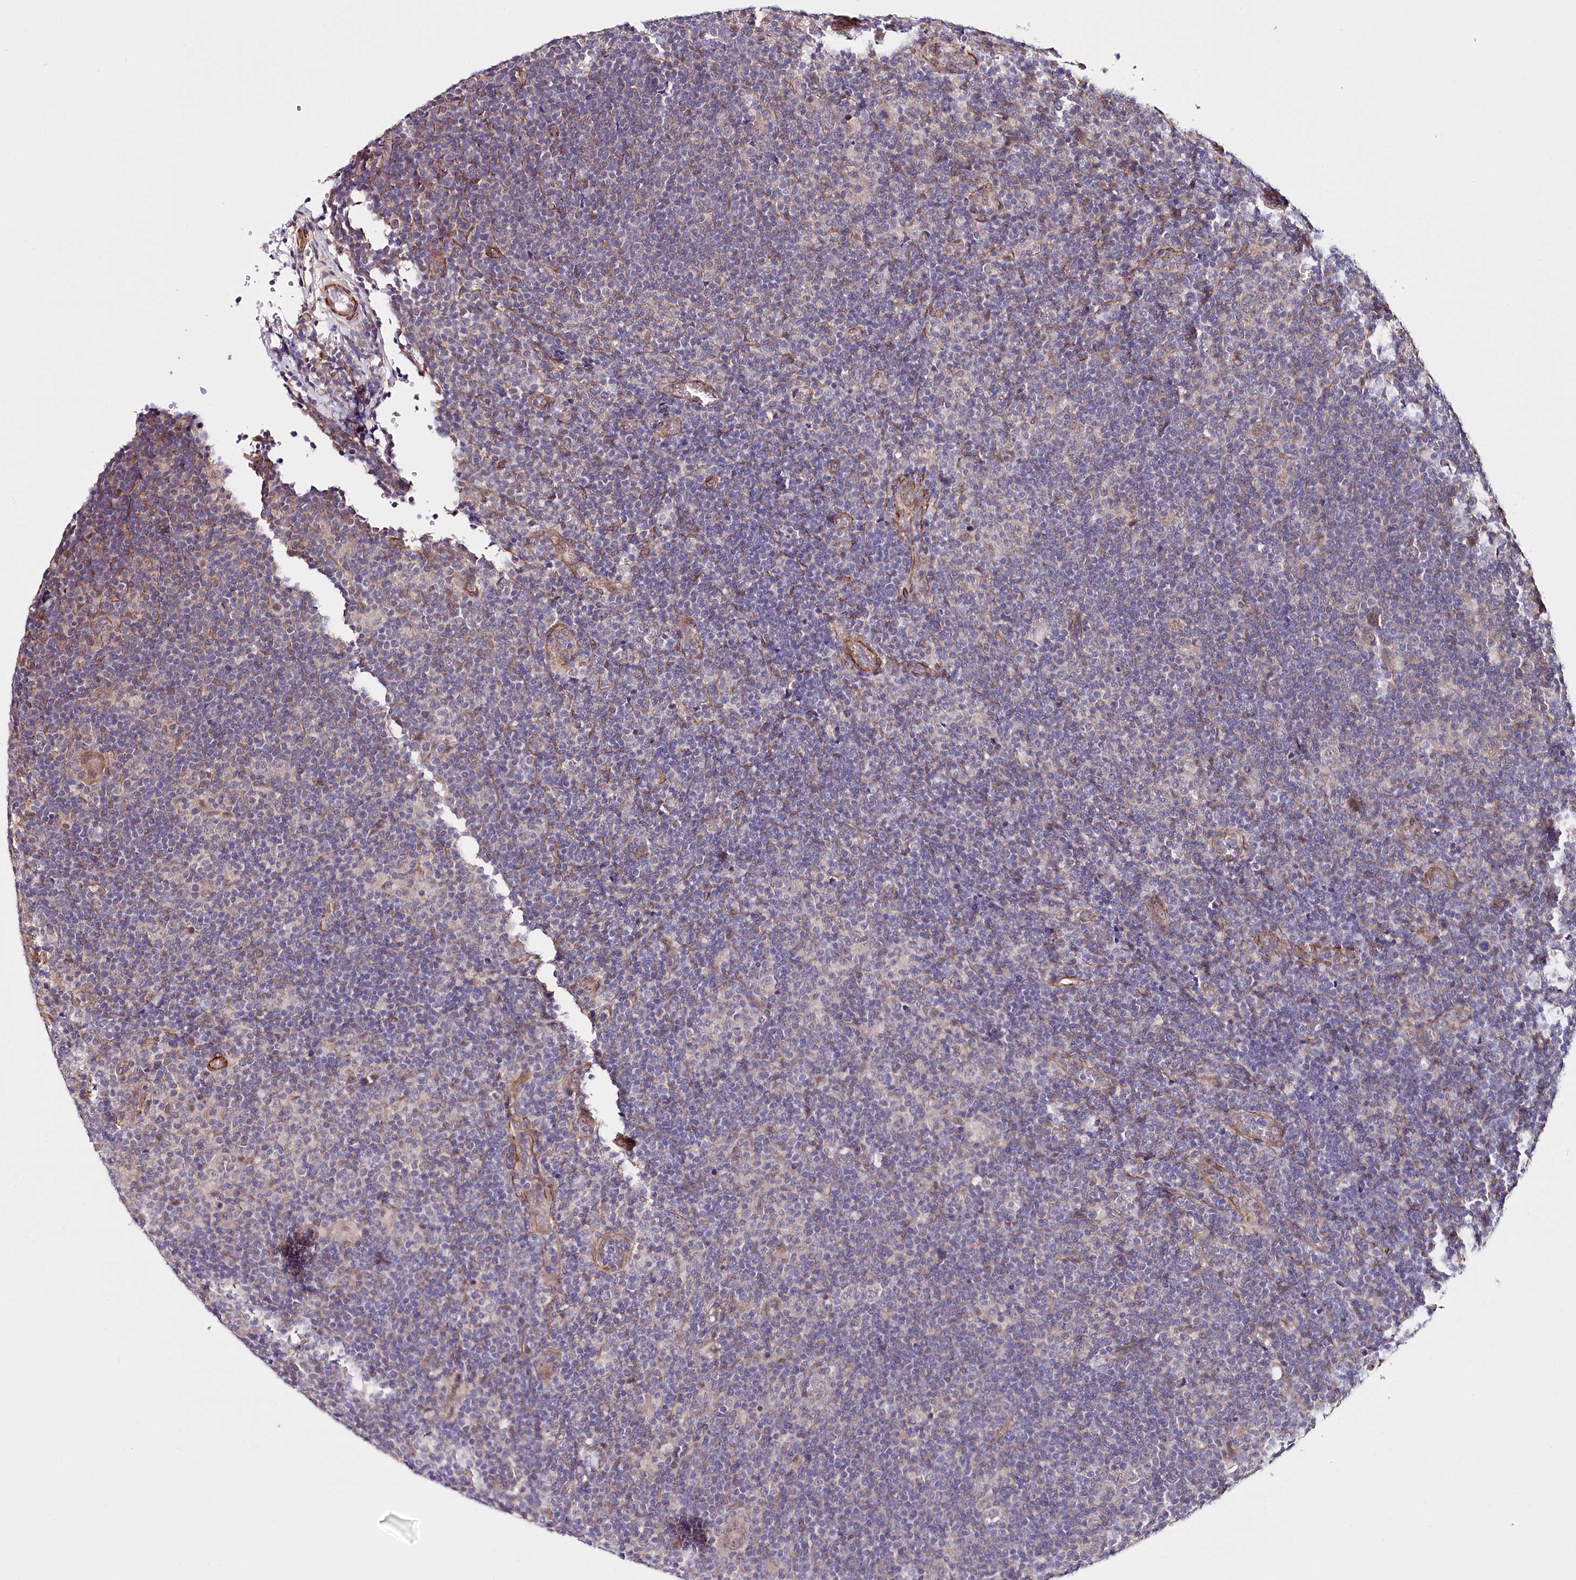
{"staining": {"intensity": "negative", "quantity": "none", "location": "none"}, "tissue": "lymphoma", "cell_type": "Tumor cells", "image_type": "cancer", "snomed": [{"axis": "morphology", "description": "Hodgkin's disease, NOS"}, {"axis": "topography", "description": "Lymph node"}], "caption": "Hodgkin's disease stained for a protein using immunohistochemistry exhibits no expression tumor cells.", "gene": "PPP2R5B", "patient": {"sex": "female", "age": 57}}